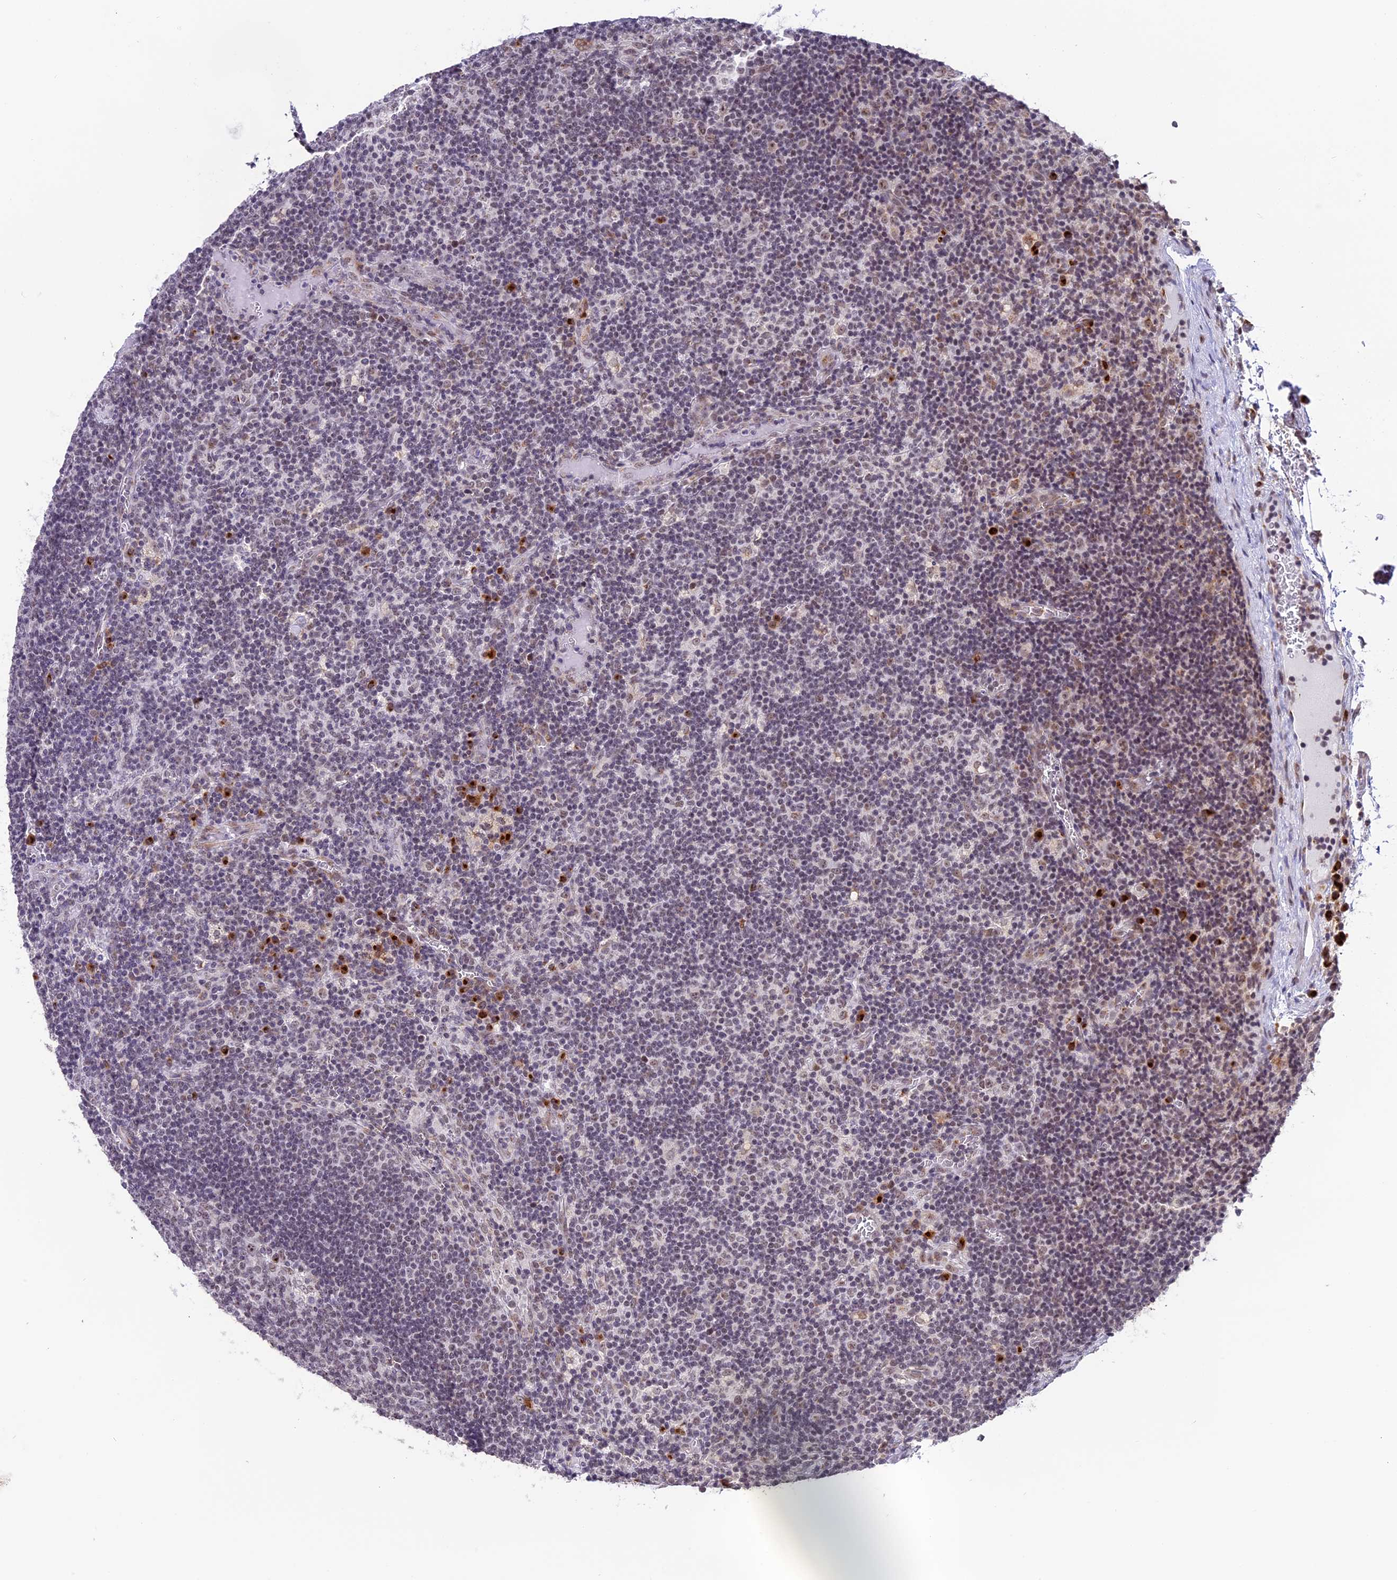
{"staining": {"intensity": "strong", "quantity": "<25%", "location": "nuclear"}, "tissue": "lymph node", "cell_type": "Germinal center cells", "image_type": "normal", "snomed": [{"axis": "morphology", "description": "Normal tissue, NOS"}, {"axis": "topography", "description": "Lymph node"}], "caption": "Protein expression analysis of unremarkable lymph node demonstrates strong nuclear staining in approximately <25% of germinal center cells.", "gene": "HEATR5B", "patient": {"sex": "male", "age": 58}}